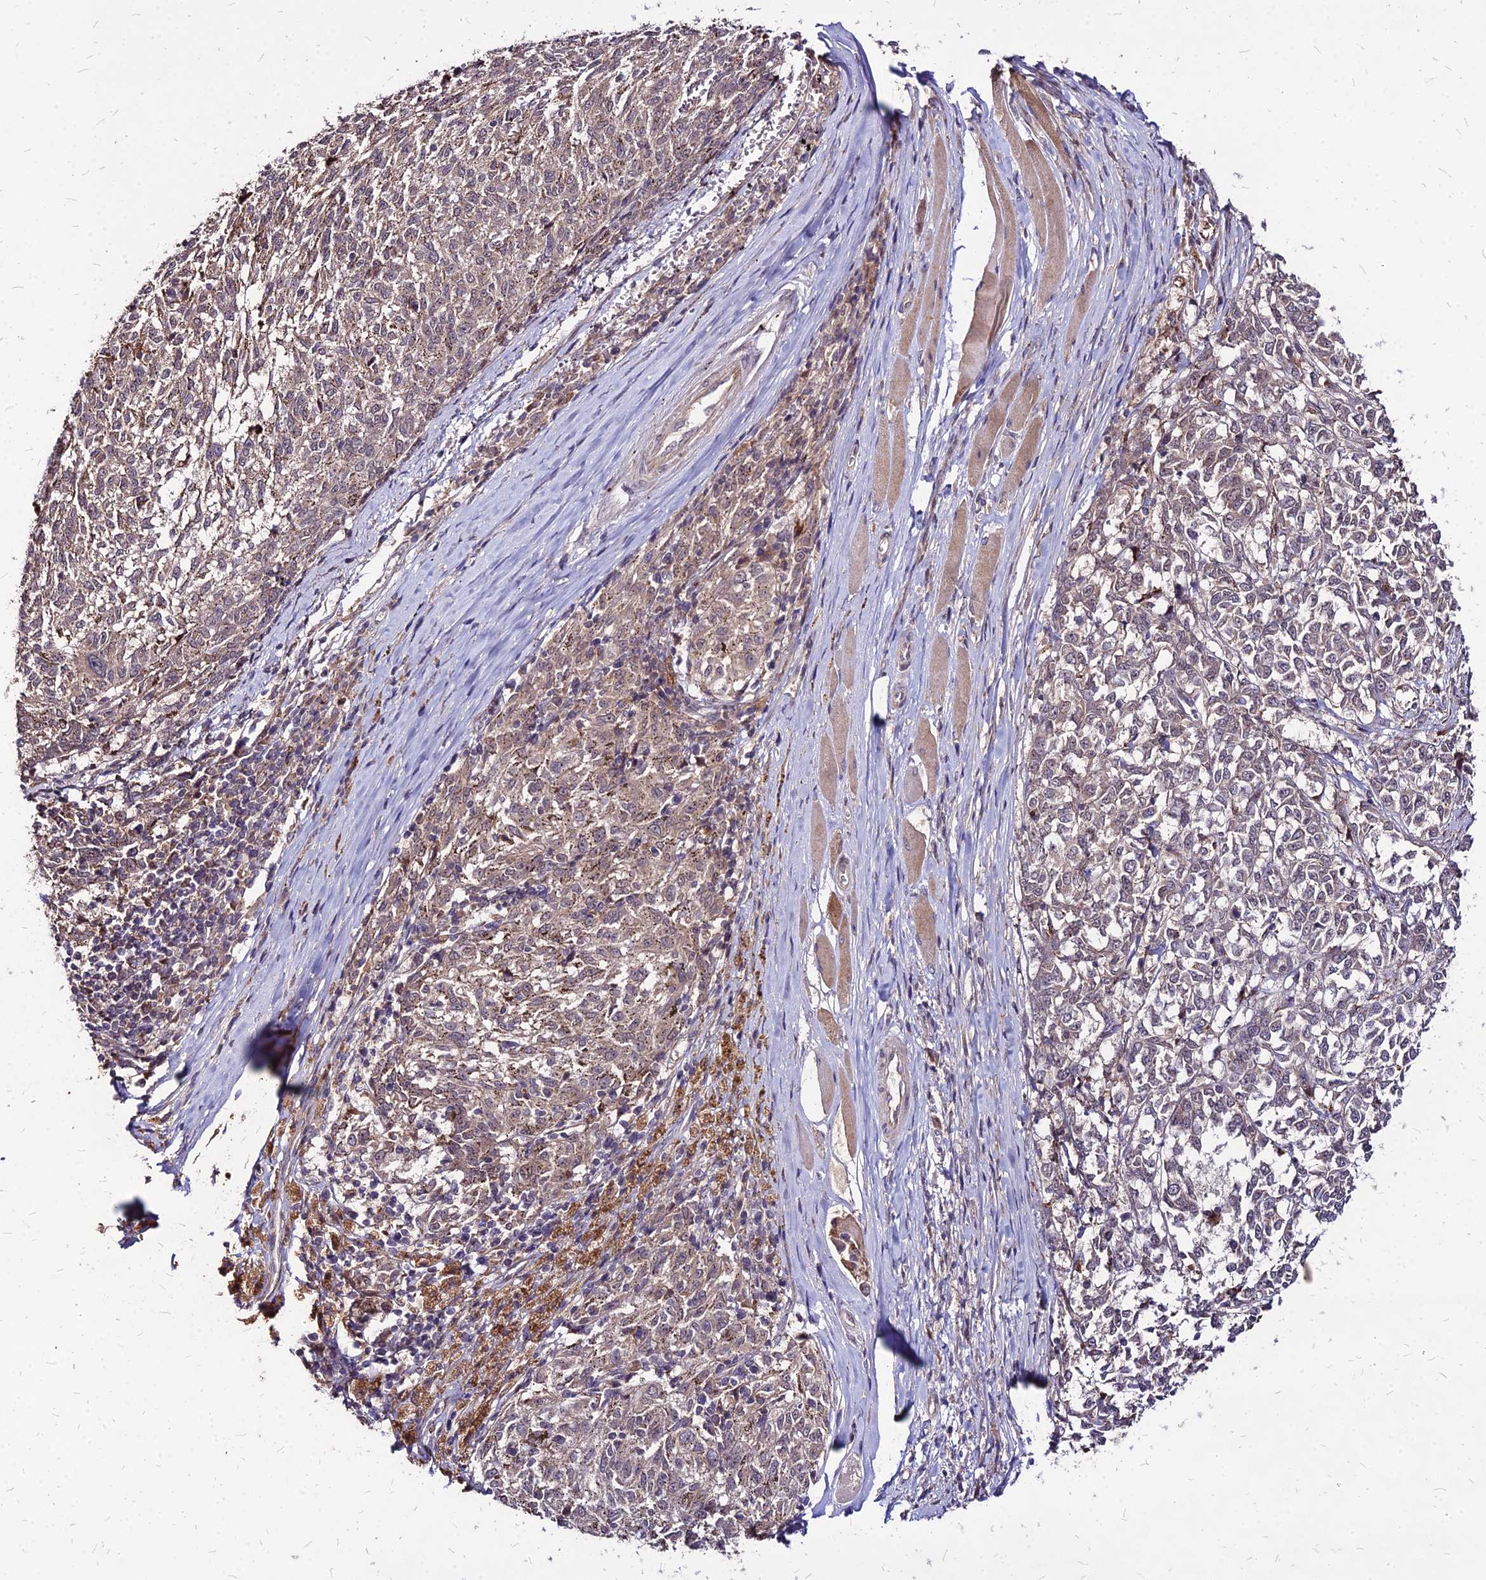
{"staining": {"intensity": "weak", "quantity": "25%-75%", "location": "cytoplasmic/membranous"}, "tissue": "melanoma", "cell_type": "Tumor cells", "image_type": "cancer", "snomed": [{"axis": "morphology", "description": "Malignant melanoma, NOS"}, {"axis": "topography", "description": "Skin"}], "caption": "Immunohistochemistry (IHC) micrograph of neoplastic tissue: melanoma stained using immunohistochemistry (IHC) reveals low levels of weak protein expression localized specifically in the cytoplasmic/membranous of tumor cells, appearing as a cytoplasmic/membranous brown color.", "gene": "APBA3", "patient": {"sex": "female", "age": 72}}